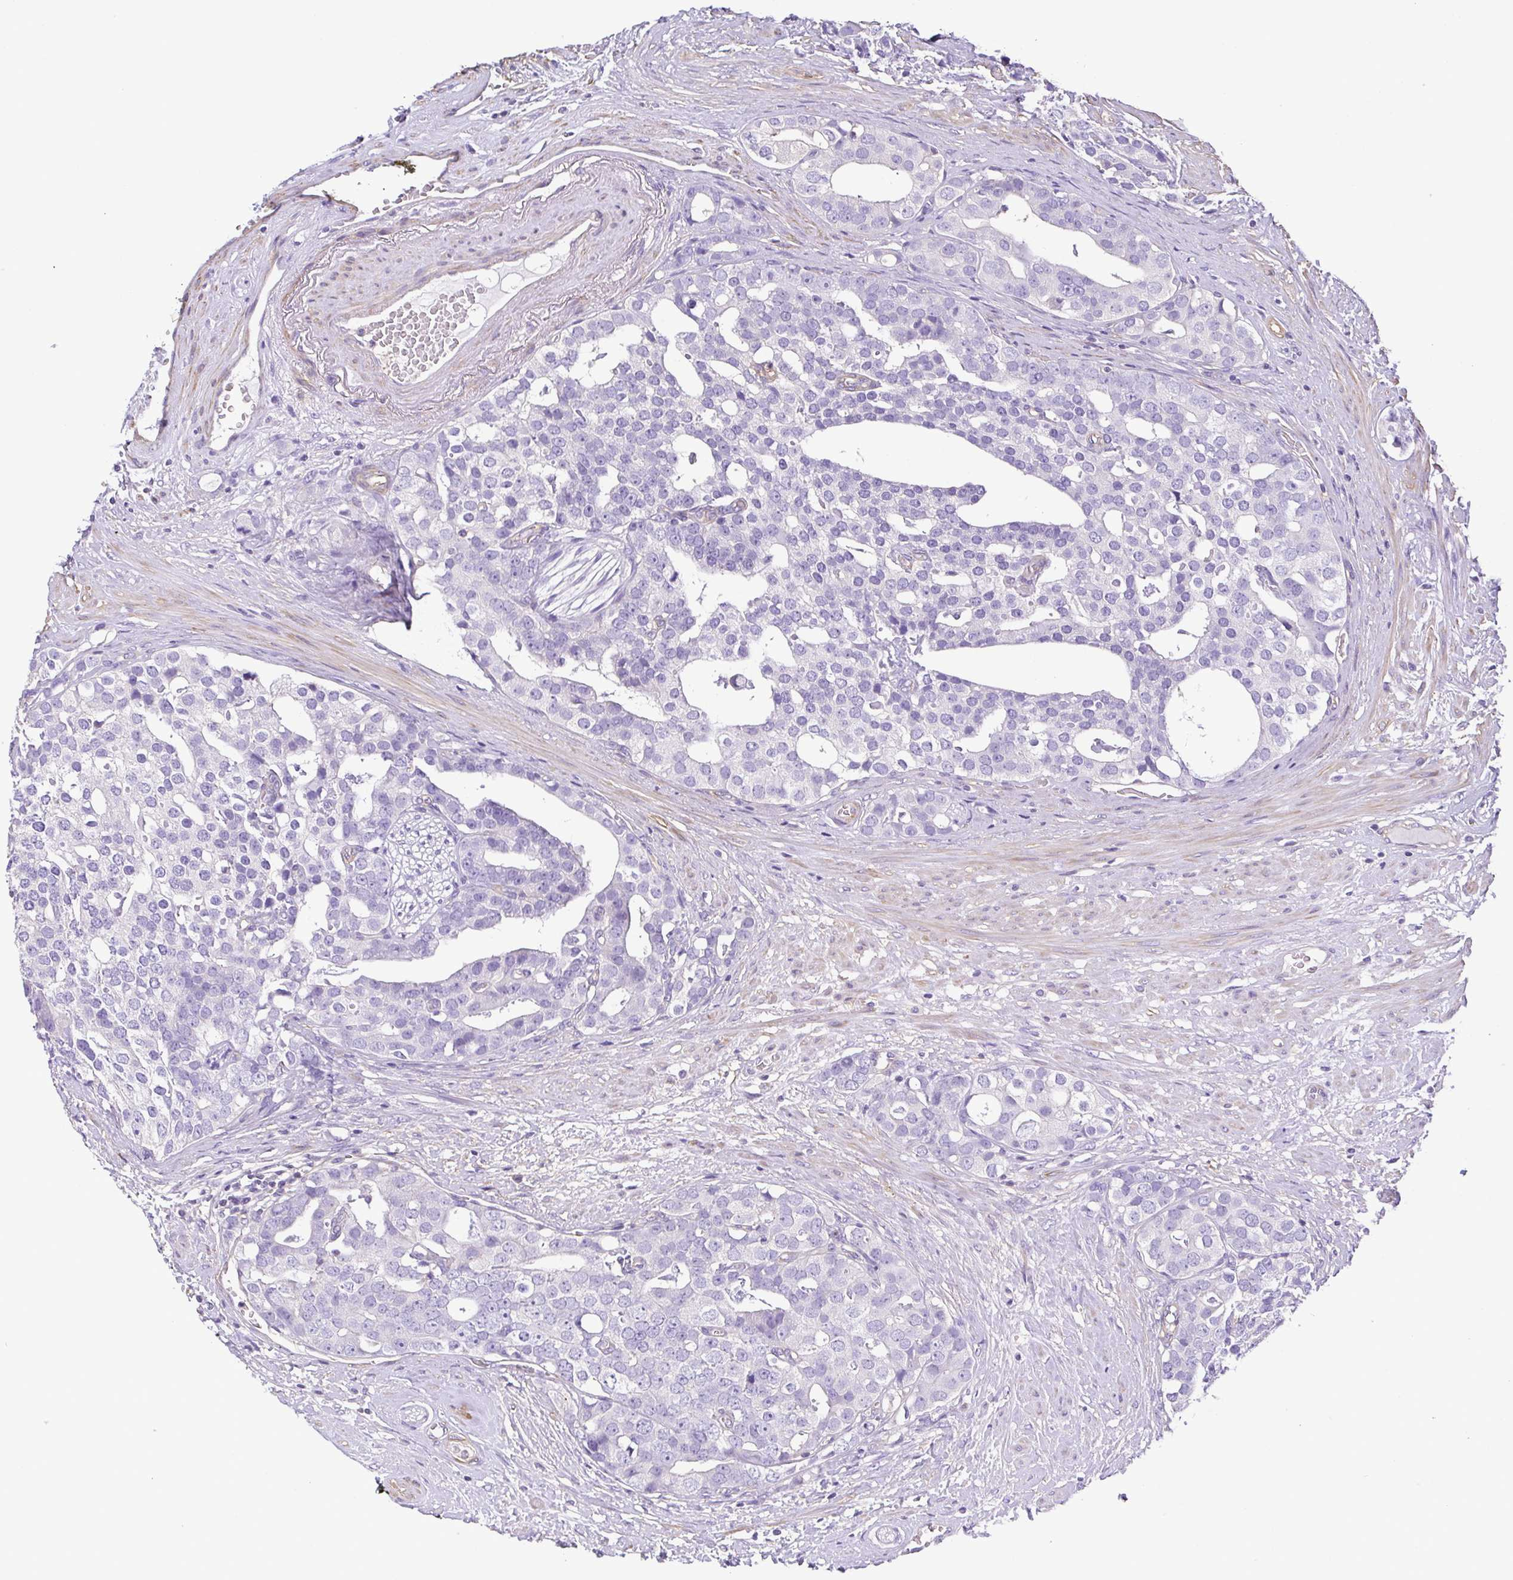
{"staining": {"intensity": "negative", "quantity": "none", "location": "none"}, "tissue": "prostate cancer", "cell_type": "Tumor cells", "image_type": "cancer", "snomed": [{"axis": "morphology", "description": "Adenocarcinoma, High grade"}, {"axis": "topography", "description": "Prostate"}], "caption": "A high-resolution histopathology image shows IHC staining of prostate cancer (high-grade adenocarcinoma), which displays no significant positivity in tumor cells.", "gene": "MYL6", "patient": {"sex": "male", "age": 71}}